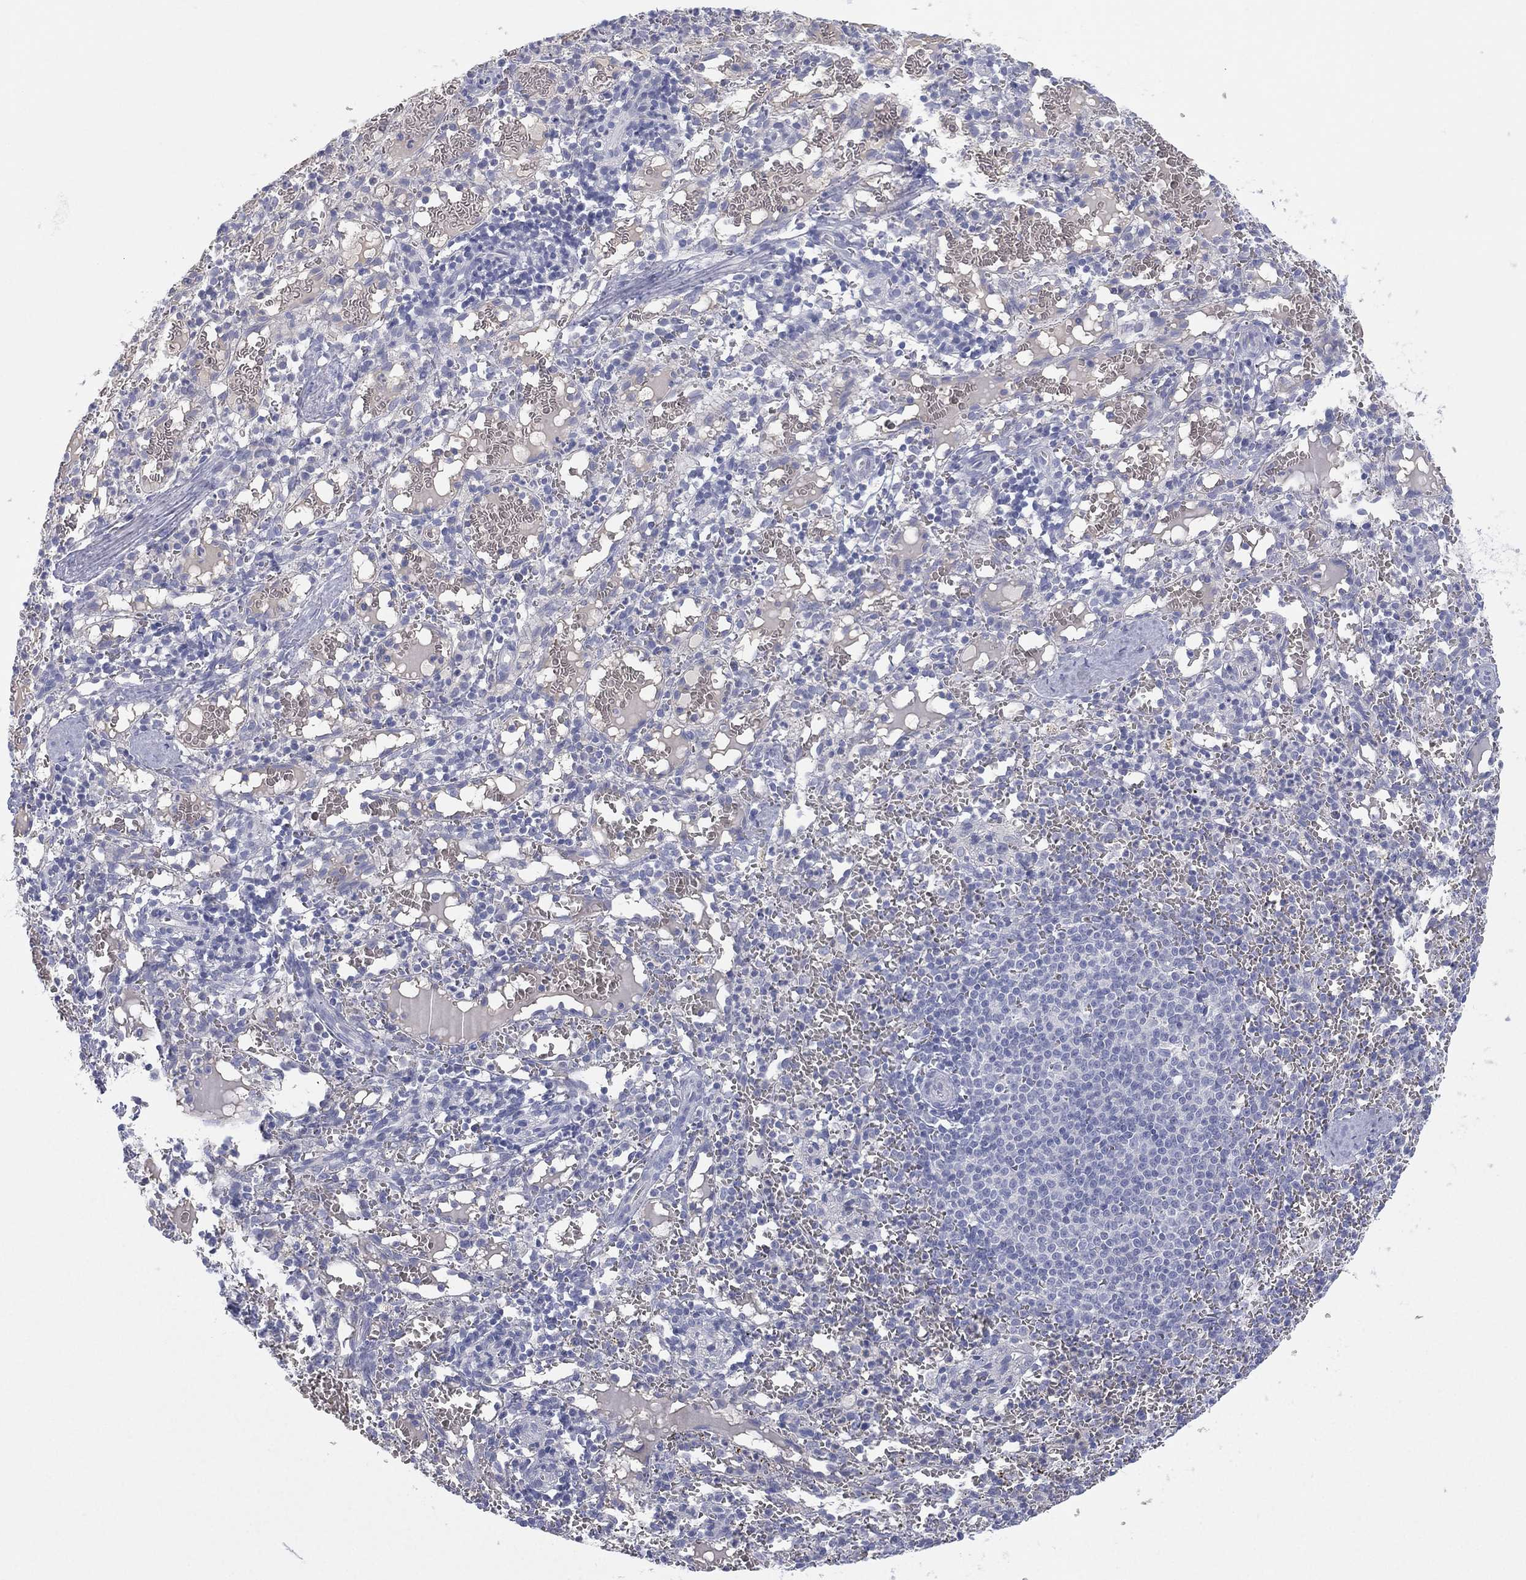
{"staining": {"intensity": "negative", "quantity": "none", "location": "none"}, "tissue": "spleen", "cell_type": "Cells in red pulp", "image_type": "normal", "snomed": [{"axis": "morphology", "description": "Normal tissue, NOS"}, {"axis": "topography", "description": "Spleen"}], "caption": "This micrograph is of unremarkable spleen stained with immunohistochemistry to label a protein in brown with the nuclei are counter-stained blue. There is no positivity in cells in red pulp.", "gene": "CYP2D6", "patient": {"sex": "male", "age": 11}}